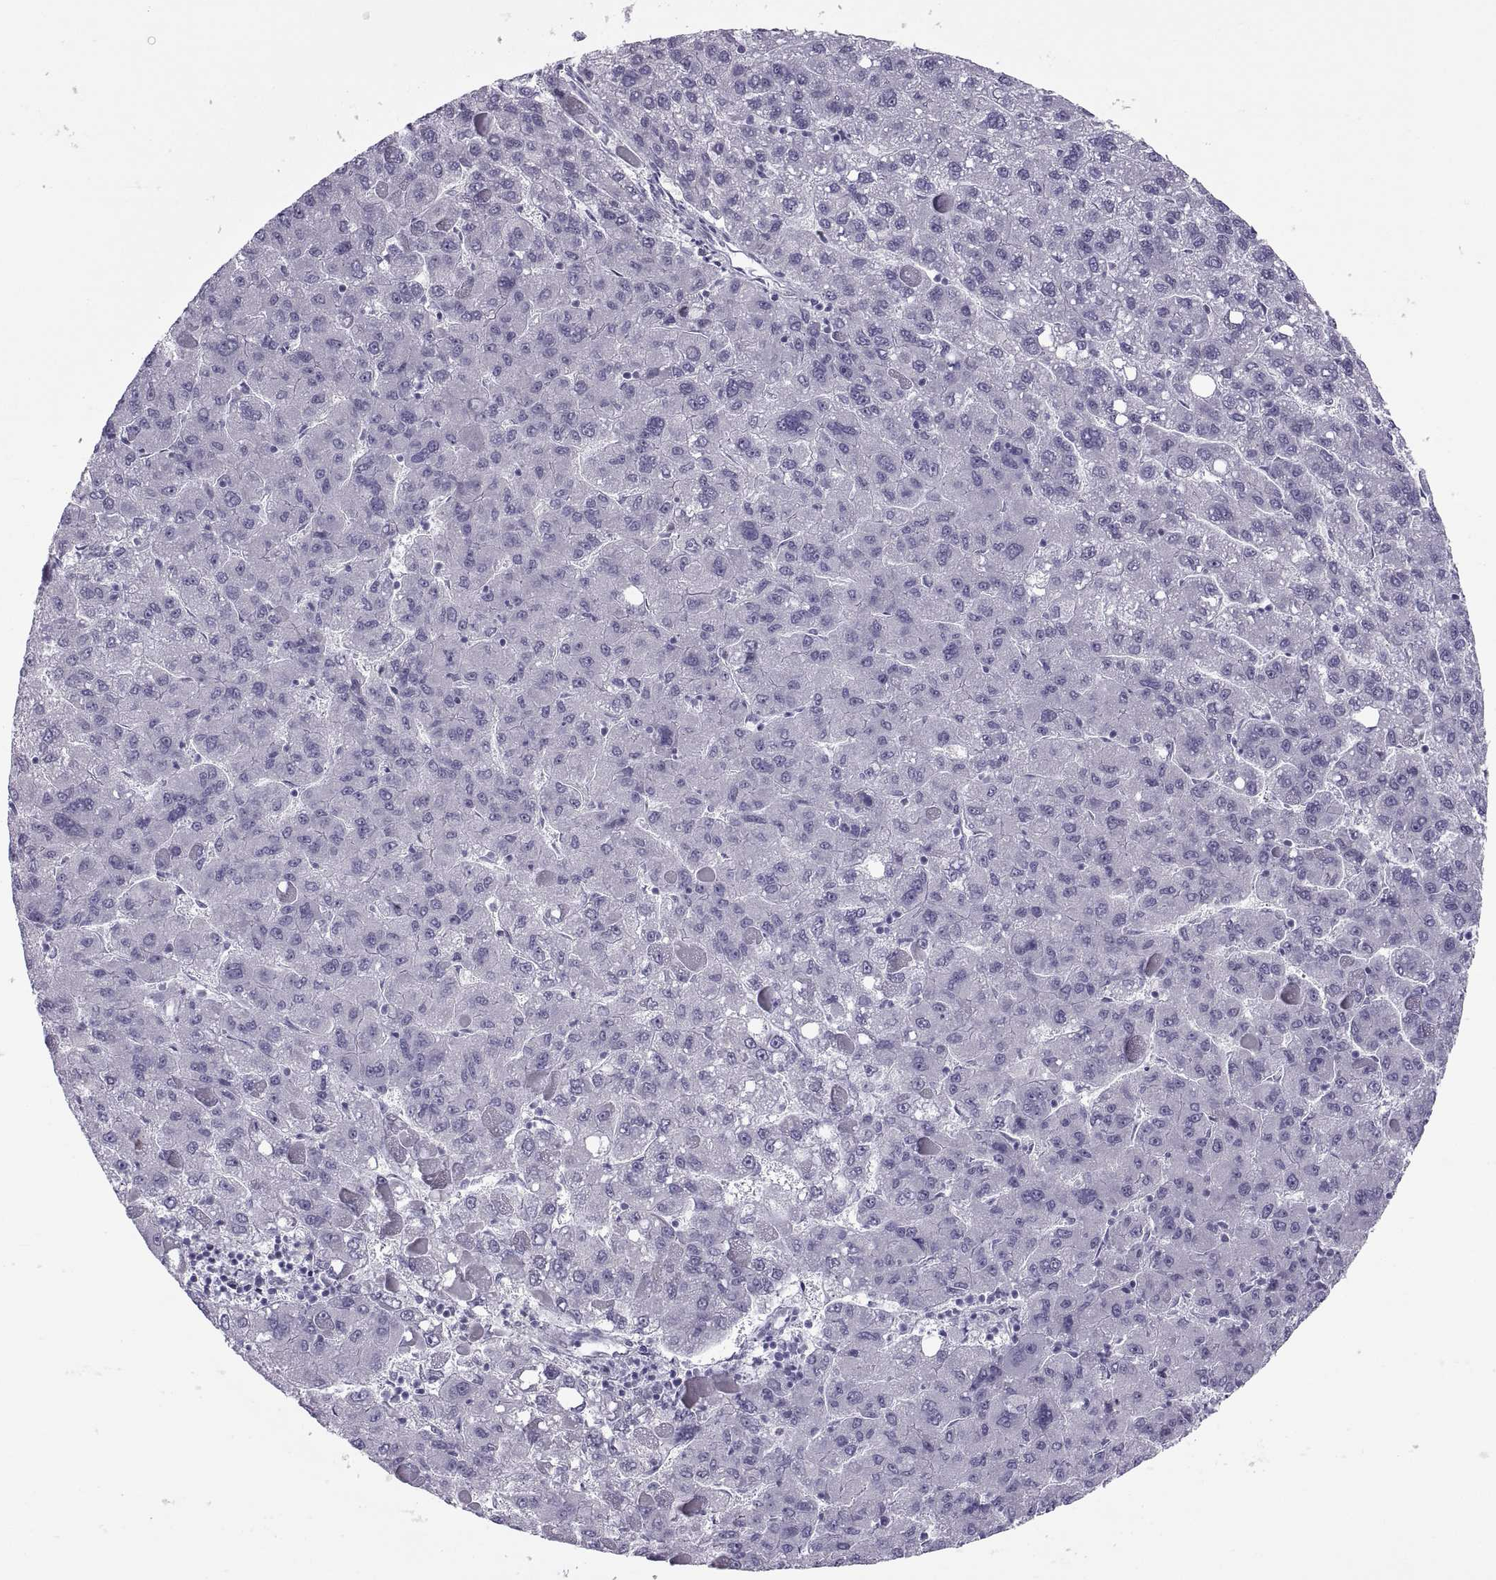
{"staining": {"intensity": "negative", "quantity": "none", "location": "none"}, "tissue": "liver cancer", "cell_type": "Tumor cells", "image_type": "cancer", "snomed": [{"axis": "morphology", "description": "Carcinoma, Hepatocellular, NOS"}, {"axis": "topography", "description": "Liver"}], "caption": "This is an IHC photomicrograph of liver cancer (hepatocellular carcinoma). There is no positivity in tumor cells.", "gene": "C3orf22", "patient": {"sex": "female", "age": 82}}